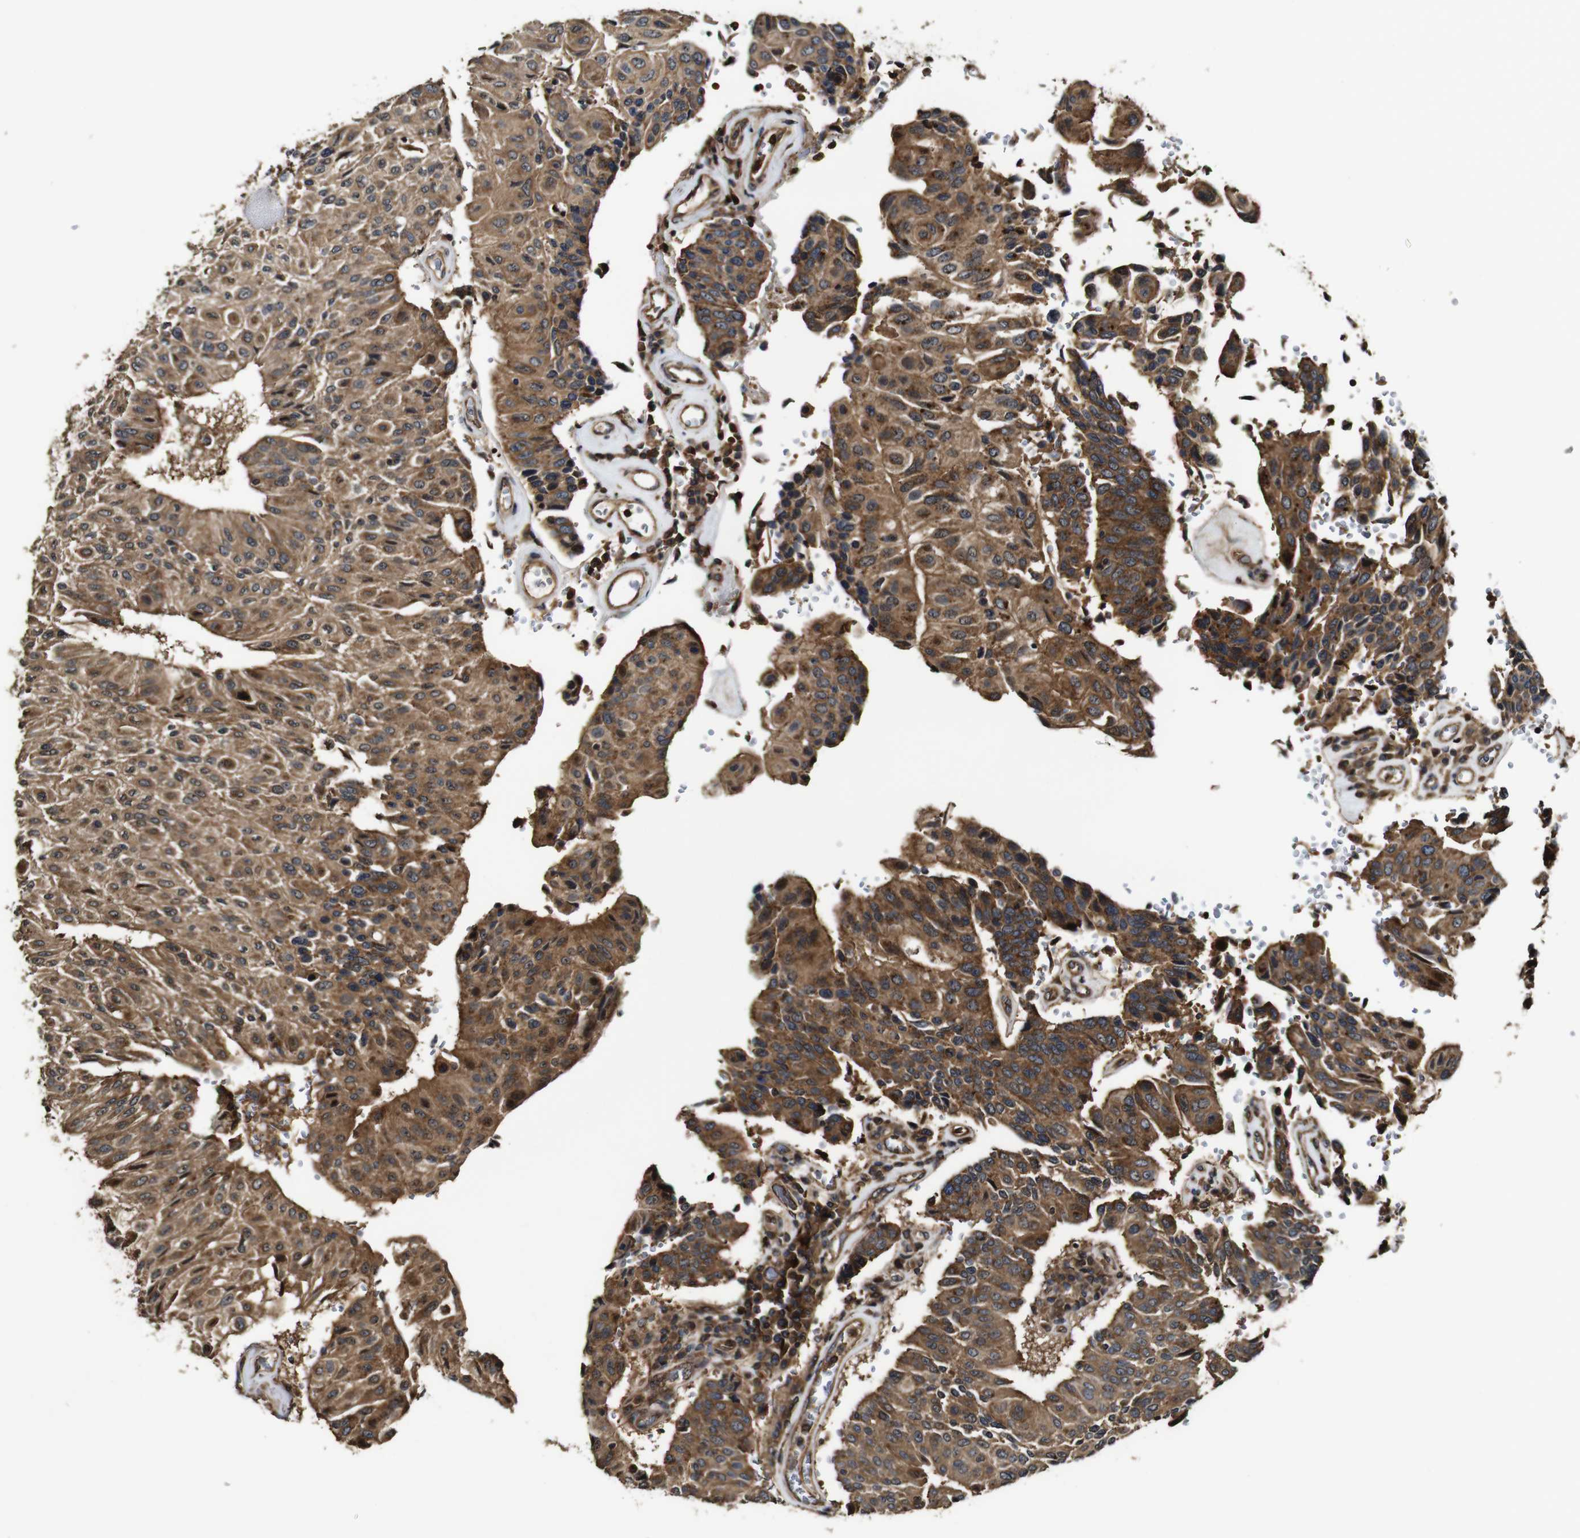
{"staining": {"intensity": "moderate", "quantity": ">75%", "location": "cytoplasmic/membranous"}, "tissue": "urothelial cancer", "cell_type": "Tumor cells", "image_type": "cancer", "snomed": [{"axis": "morphology", "description": "Urothelial carcinoma, High grade"}, {"axis": "topography", "description": "Urinary bladder"}], "caption": "Urothelial carcinoma (high-grade) stained for a protein displays moderate cytoplasmic/membranous positivity in tumor cells.", "gene": "TNIK", "patient": {"sex": "male", "age": 66}}